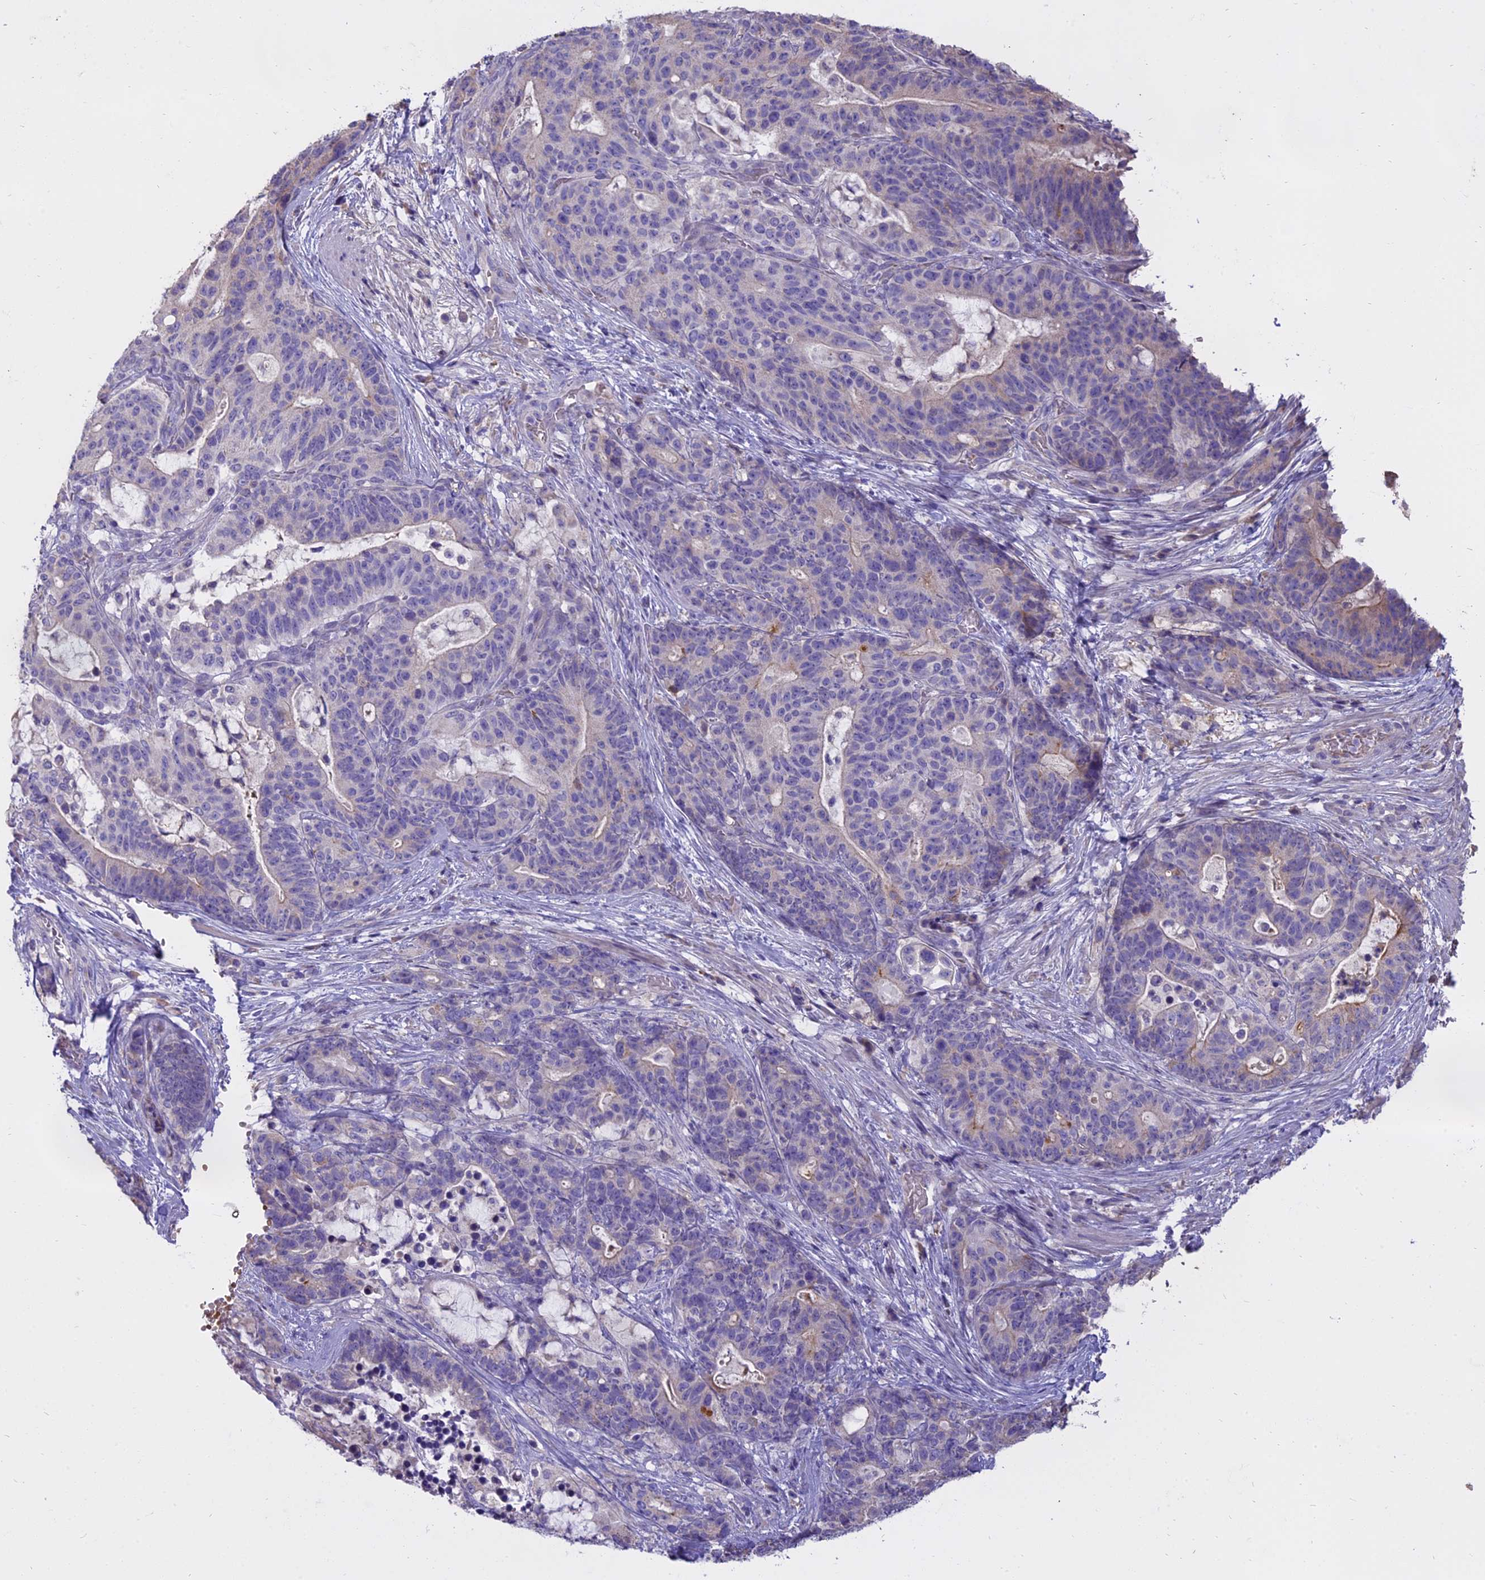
{"staining": {"intensity": "negative", "quantity": "none", "location": "none"}, "tissue": "stomach cancer", "cell_type": "Tumor cells", "image_type": "cancer", "snomed": [{"axis": "morphology", "description": "Normal tissue, NOS"}, {"axis": "morphology", "description": "Adenocarcinoma, NOS"}, {"axis": "topography", "description": "Stomach"}], "caption": "Tumor cells are negative for brown protein staining in stomach adenocarcinoma. (DAB immunohistochemistry, high magnification).", "gene": "WFDC2", "patient": {"sex": "female", "age": 64}}